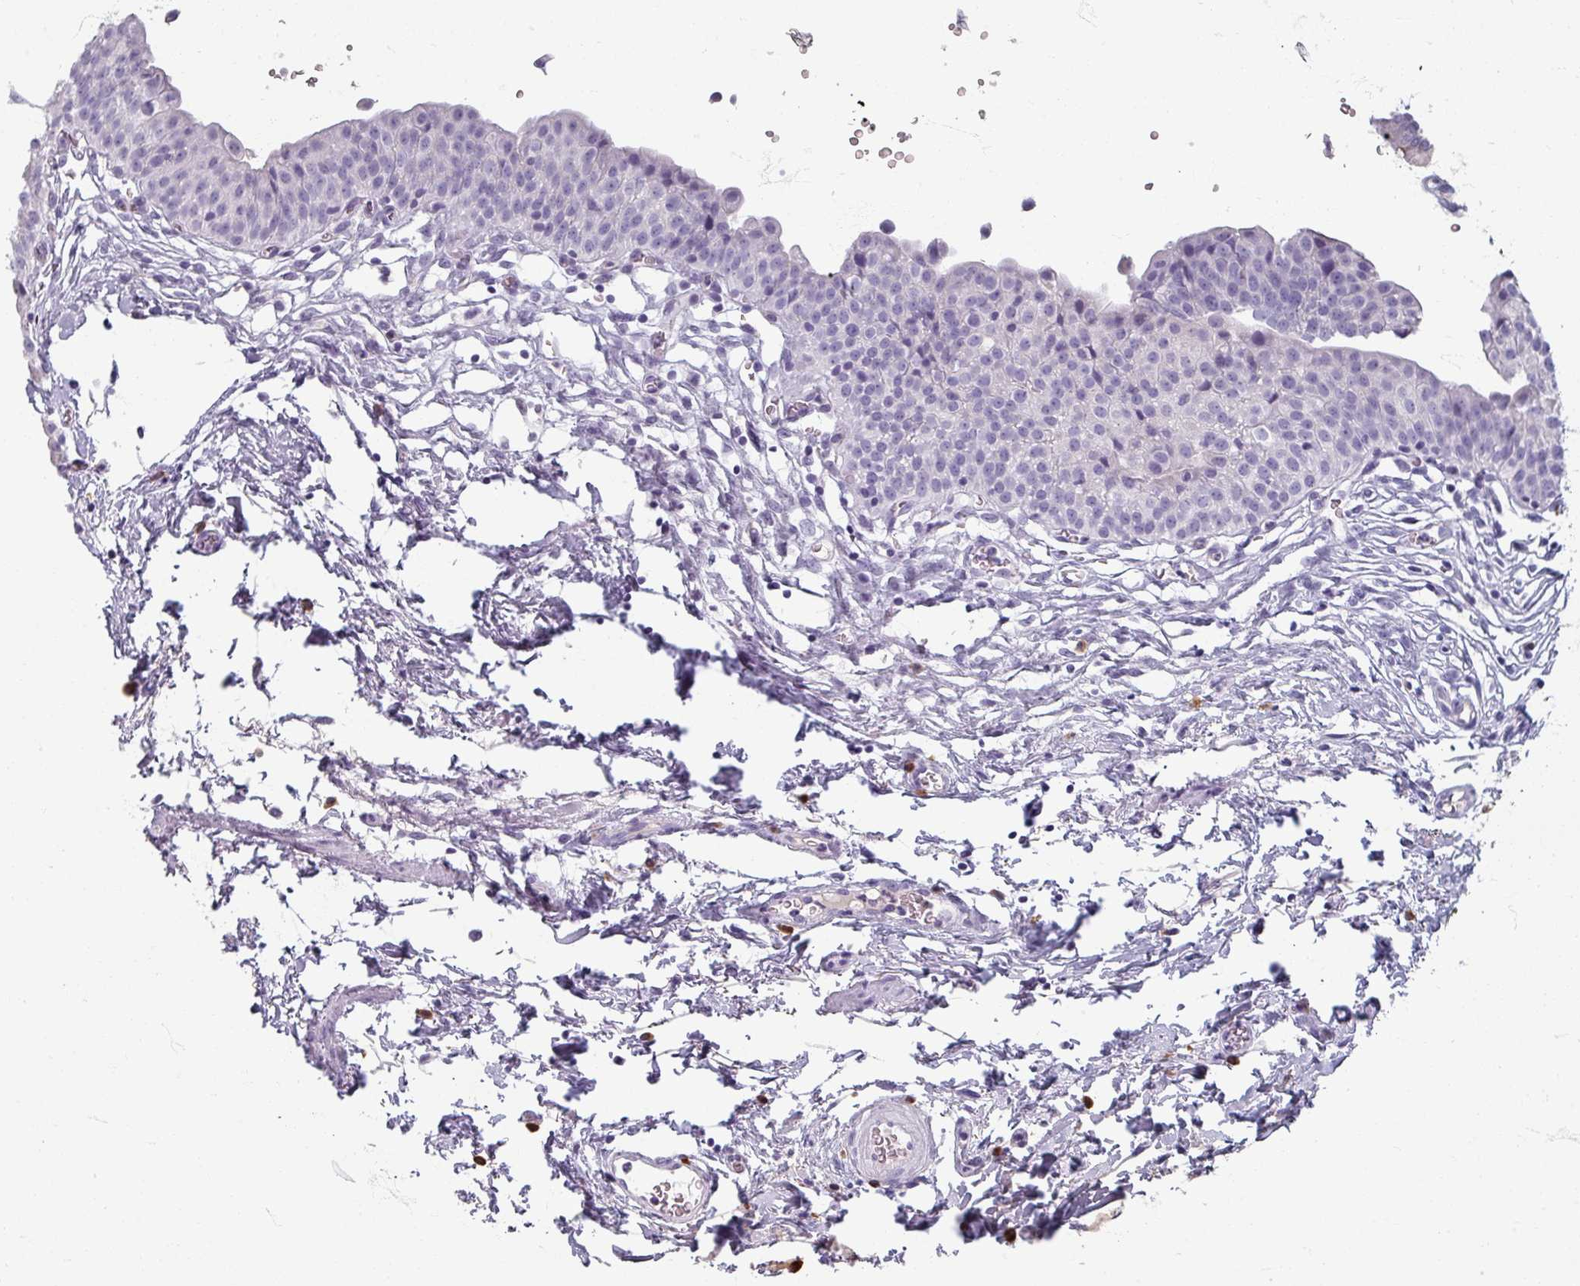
{"staining": {"intensity": "negative", "quantity": "none", "location": "none"}, "tissue": "urinary bladder", "cell_type": "Urothelial cells", "image_type": "normal", "snomed": [{"axis": "morphology", "description": "Normal tissue, NOS"}, {"axis": "topography", "description": "Urinary bladder"}, {"axis": "topography", "description": "Peripheral nerve tissue"}], "caption": "Urinary bladder stained for a protein using IHC displays no staining urothelial cells.", "gene": "ZNF878", "patient": {"sex": "male", "age": 55}}